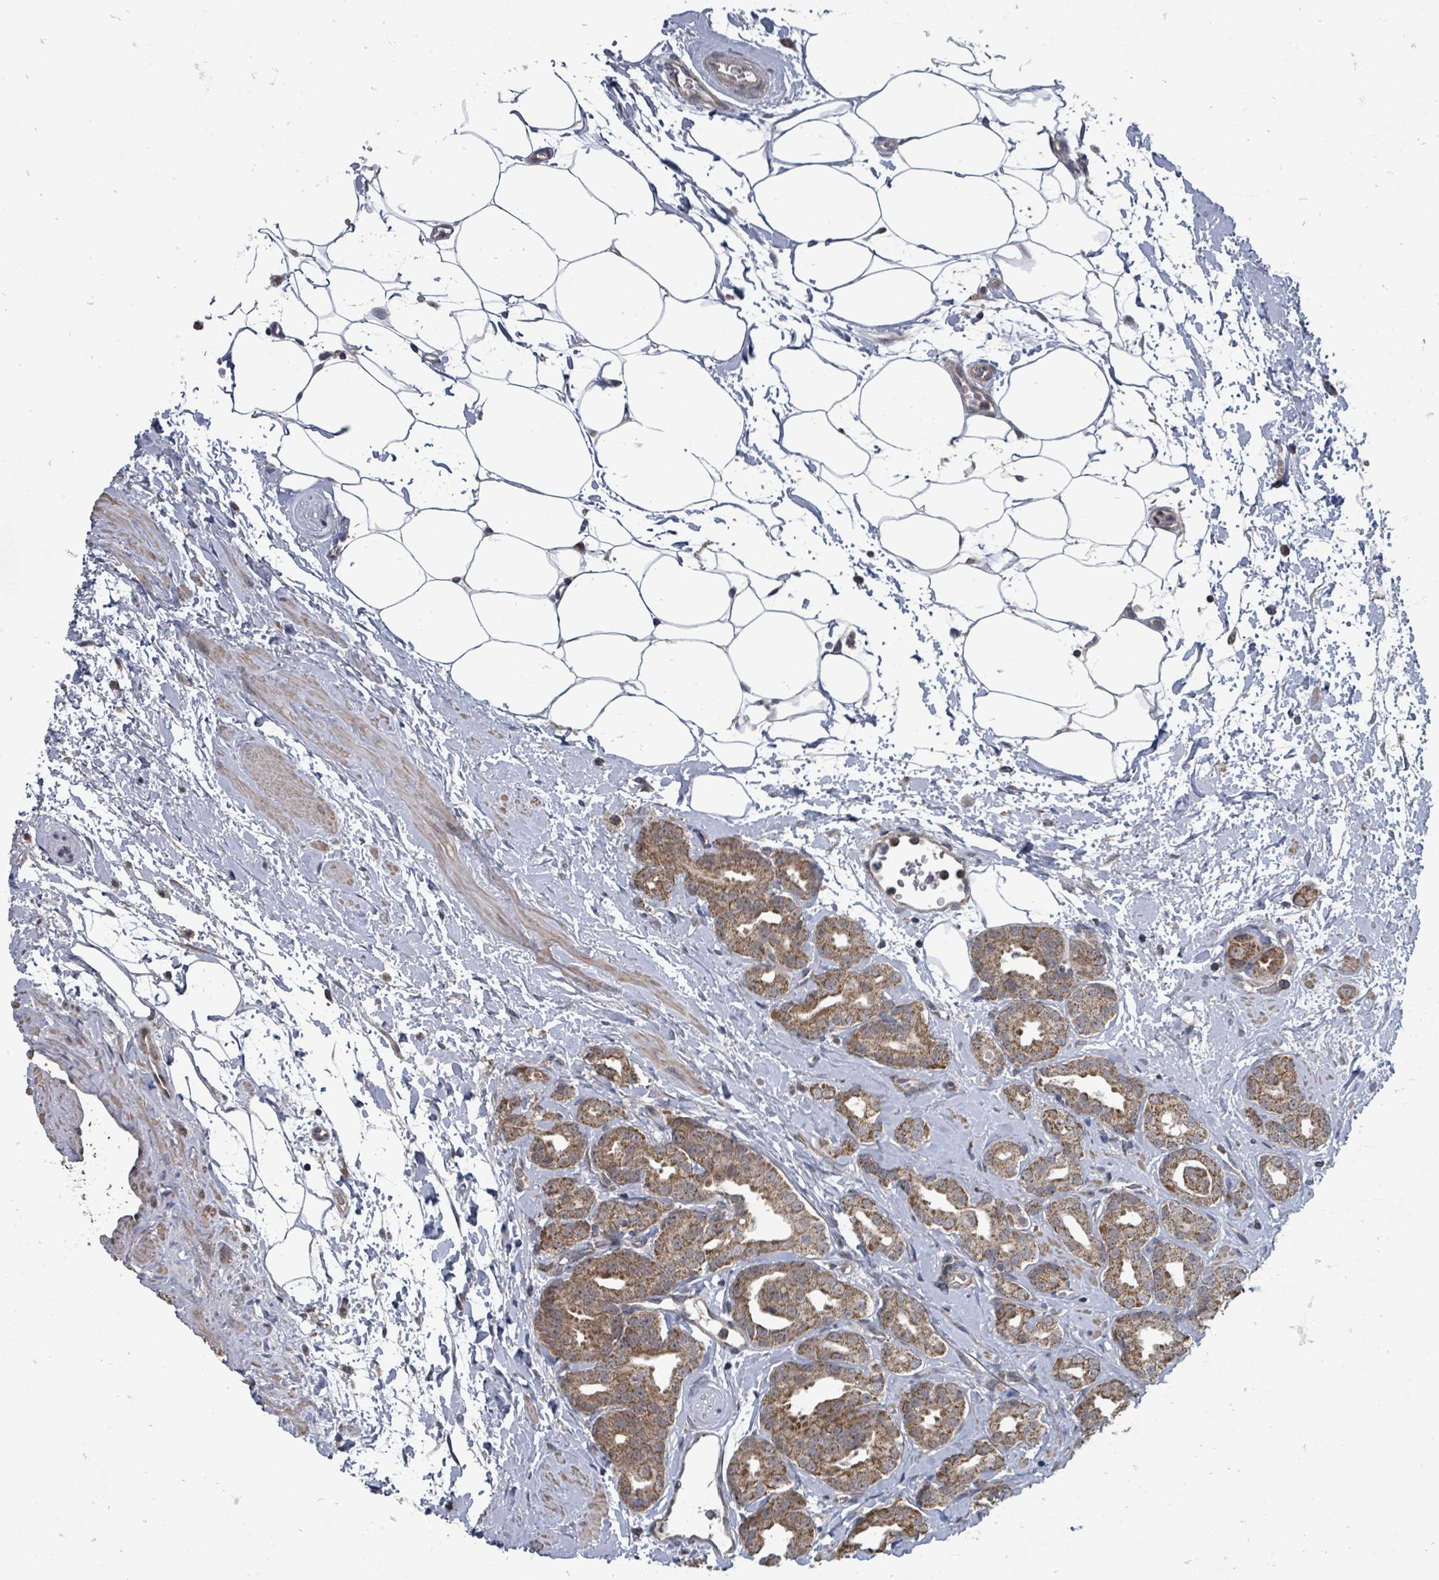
{"staining": {"intensity": "moderate", "quantity": "25%-75%", "location": "cytoplasmic/membranous"}, "tissue": "prostate cancer", "cell_type": "Tumor cells", "image_type": "cancer", "snomed": [{"axis": "morphology", "description": "Adenocarcinoma, High grade"}, {"axis": "topography", "description": "Prostate"}], "caption": "A histopathology image of human prostate cancer stained for a protein reveals moderate cytoplasmic/membranous brown staining in tumor cells. (IHC, brightfield microscopy, high magnification).", "gene": "MAGOHB", "patient": {"sex": "male", "age": 63}}